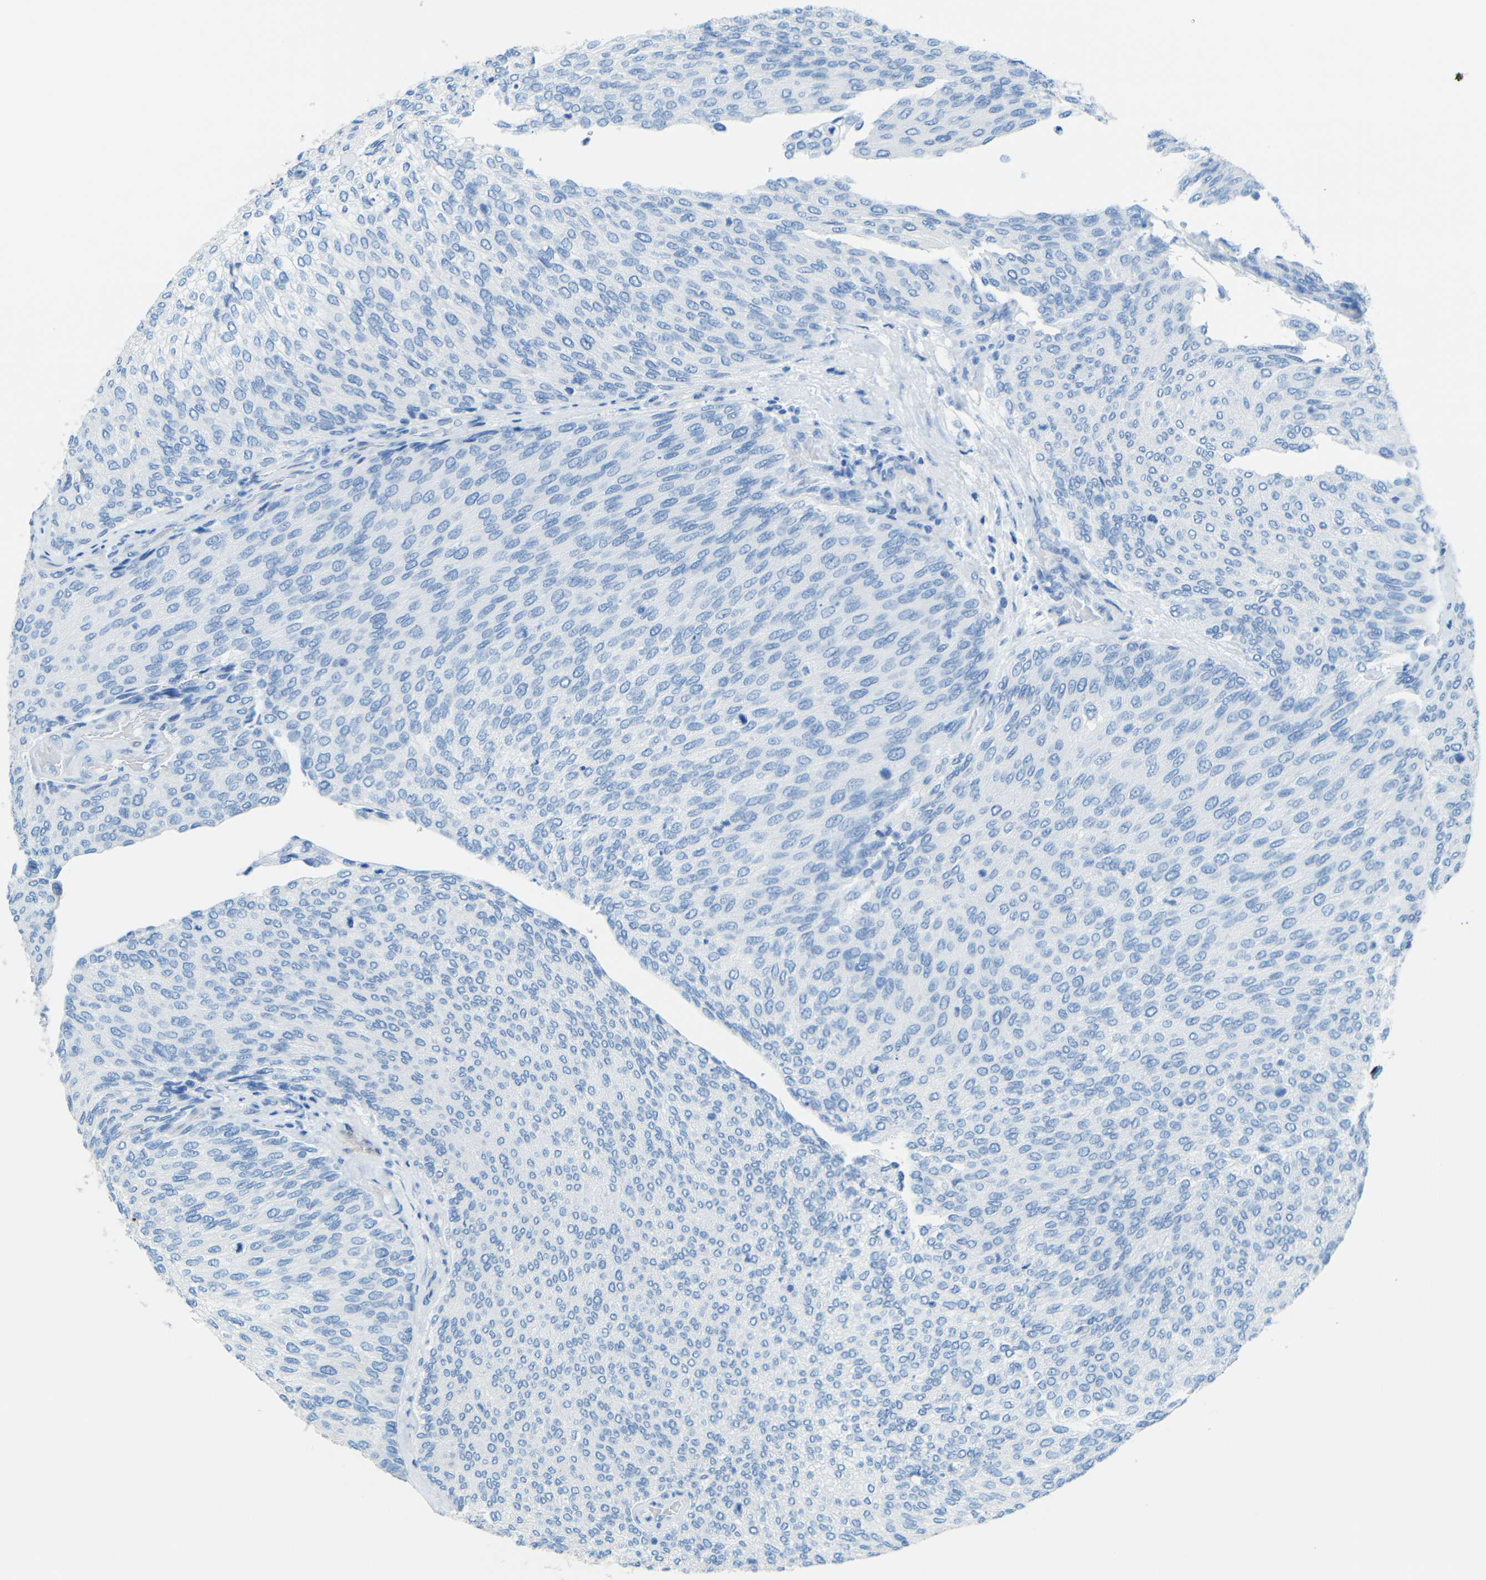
{"staining": {"intensity": "negative", "quantity": "none", "location": "none"}, "tissue": "urothelial cancer", "cell_type": "Tumor cells", "image_type": "cancer", "snomed": [{"axis": "morphology", "description": "Urothelial carcinoma, Low grade"}, {"axis": "topography", "description": "Urinary bladder"}], "caption": "This is an IHC histopathology image of human low-grade urothelial carcinoma. There is no positivity in tumor cells.", "gene": "TUBB4B", "patient": {"sex": "female", "age": 79}}